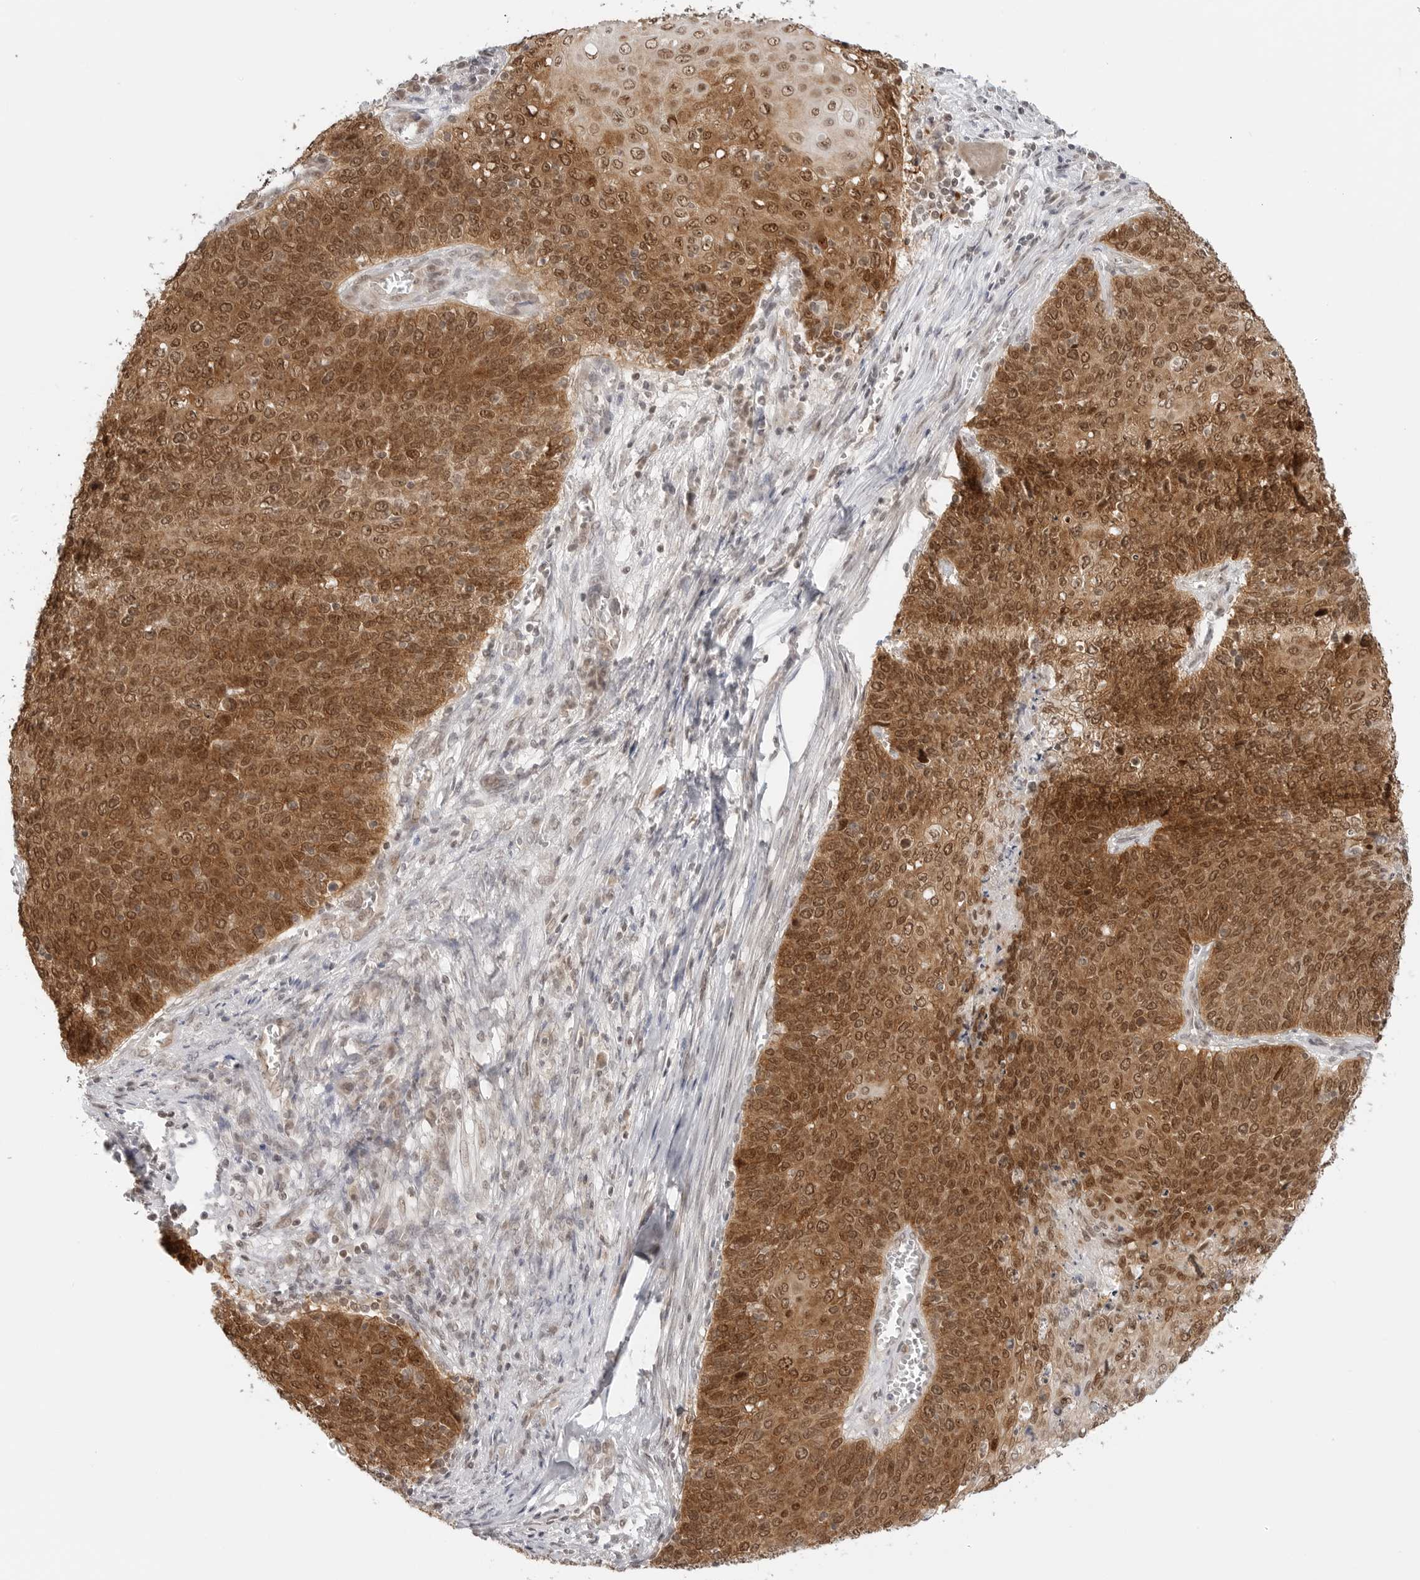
{"staining": {"intensity": "moderate", "quantity": ">75%", "location": "cytoplasmic/membranous,nuclear"}, "tissue": "cervical cancer", "cell_type": "Tumor cells", "image_type": "cancer", "snomed": [{"axis": "morphology", "description": "Squamous cell carcinoma, NOS"}, {"axis": "topography", "description": "Cervix"}], "caption": "An immunohistochemistry histopathology image of neoplastic tissue is shown. Protein staining in brown labels moderate cytoplasmic/membranous and nuclear positivity in squamous cell carcinoma (cervical) within tumor cells.", "gene": "METAP1", "patient": {"sex": "female", "age": 39}}